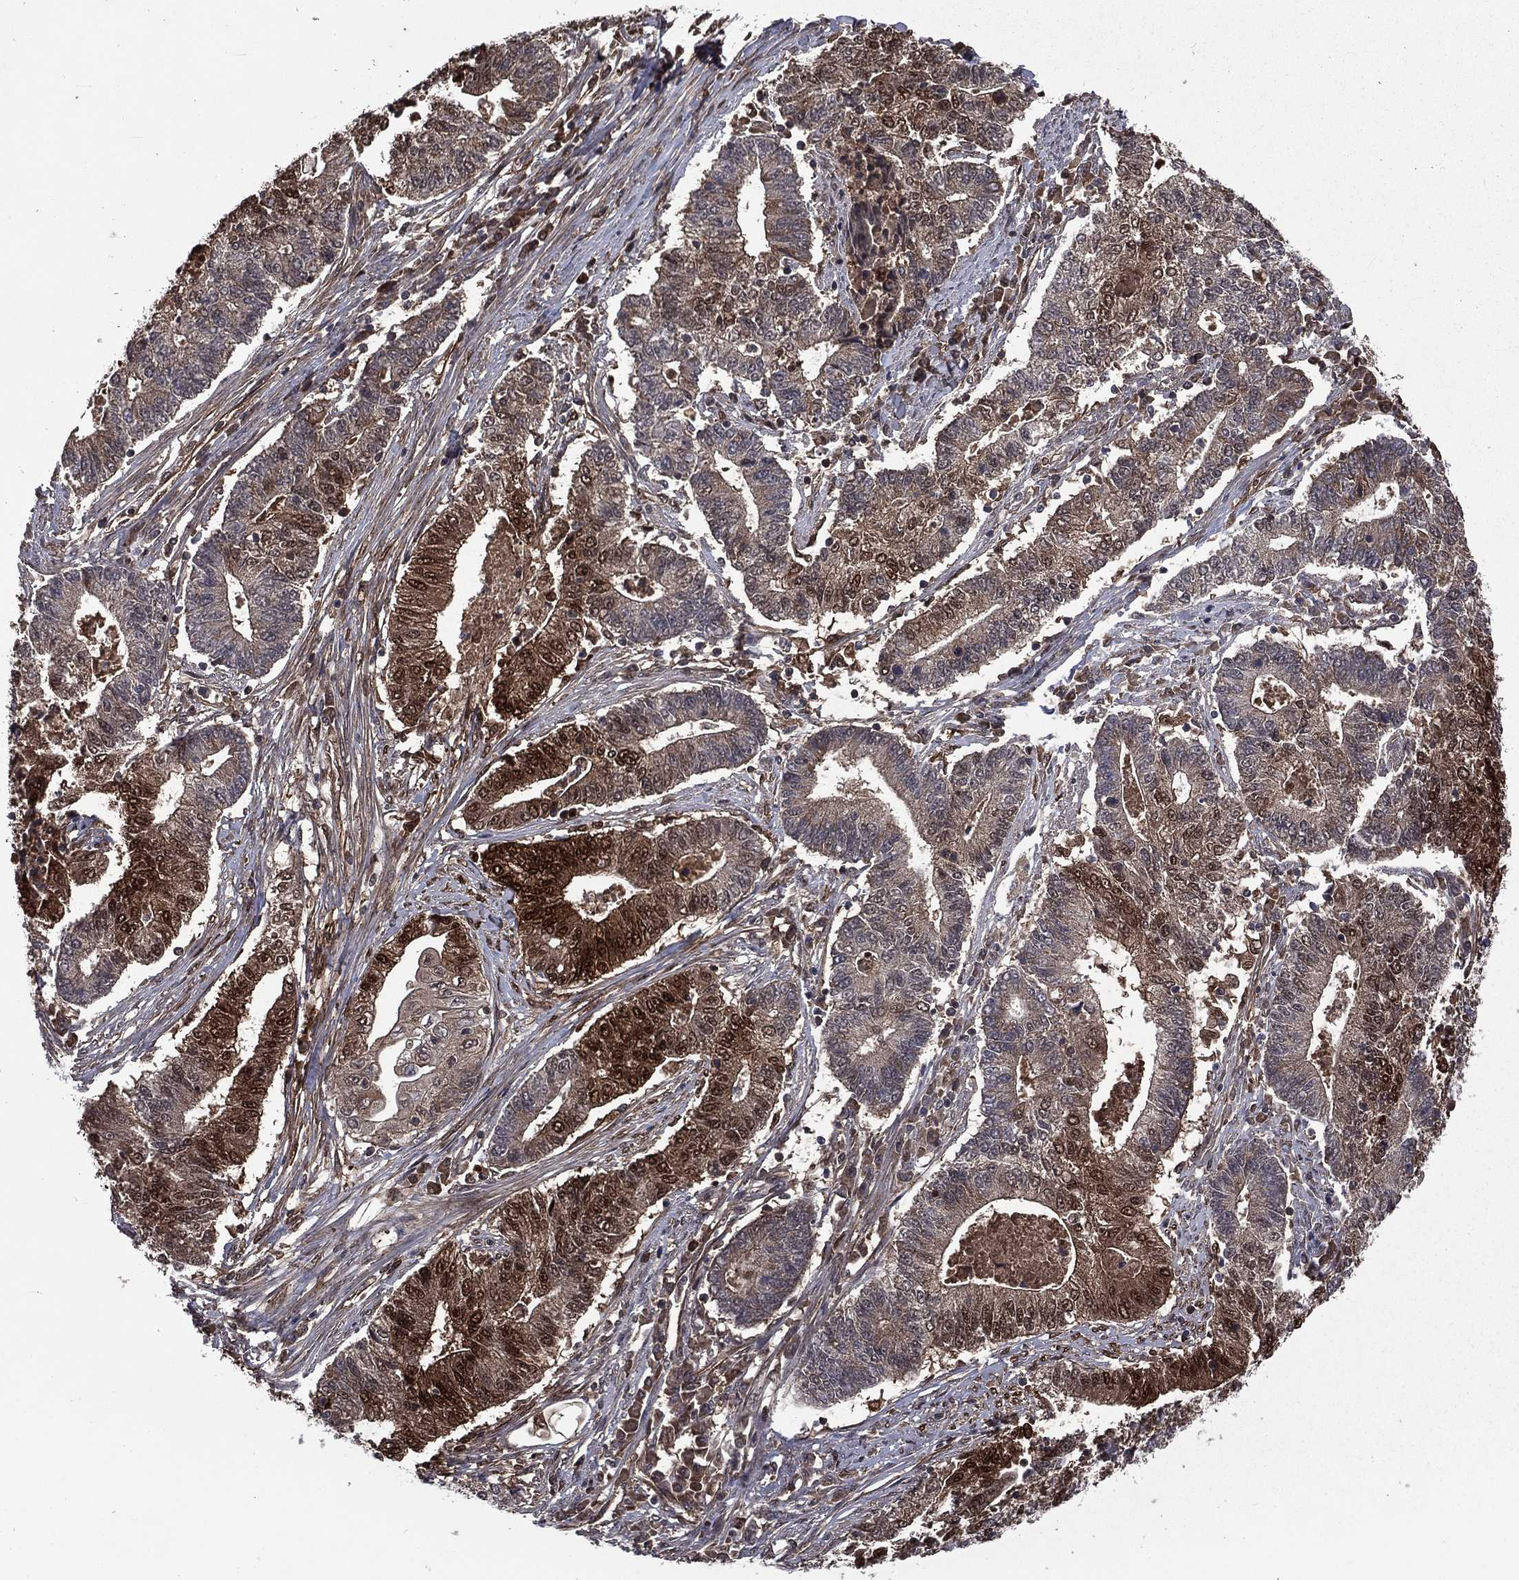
{"staining": {"intensity": "strong", "quantity": "<25%", "location": "cytoplasmic/membranous,nuclear"}, "tissue": "endometrial cancer", "cell_type": "Tumor cells", "image_type": "cancer", "snomed": [{"axis": "morphology", "description": "Adenocarcinoma, NOS"}, {"axis": "topography", "description": "Uterus"}, {"axis": "topography", "description": "Endometrium"}], "caption": "Adenocarcinoma (endometrial) was stained to show a protein in brown. There is medium levels of strong cytoplasmic/membranous and nuclear staining in about <25% of tumor cells. (Brightfield microscopy of DAB IHC at high magnification).", "gene": "FGD1", "patient": {"sex": "female", "age": 54}}